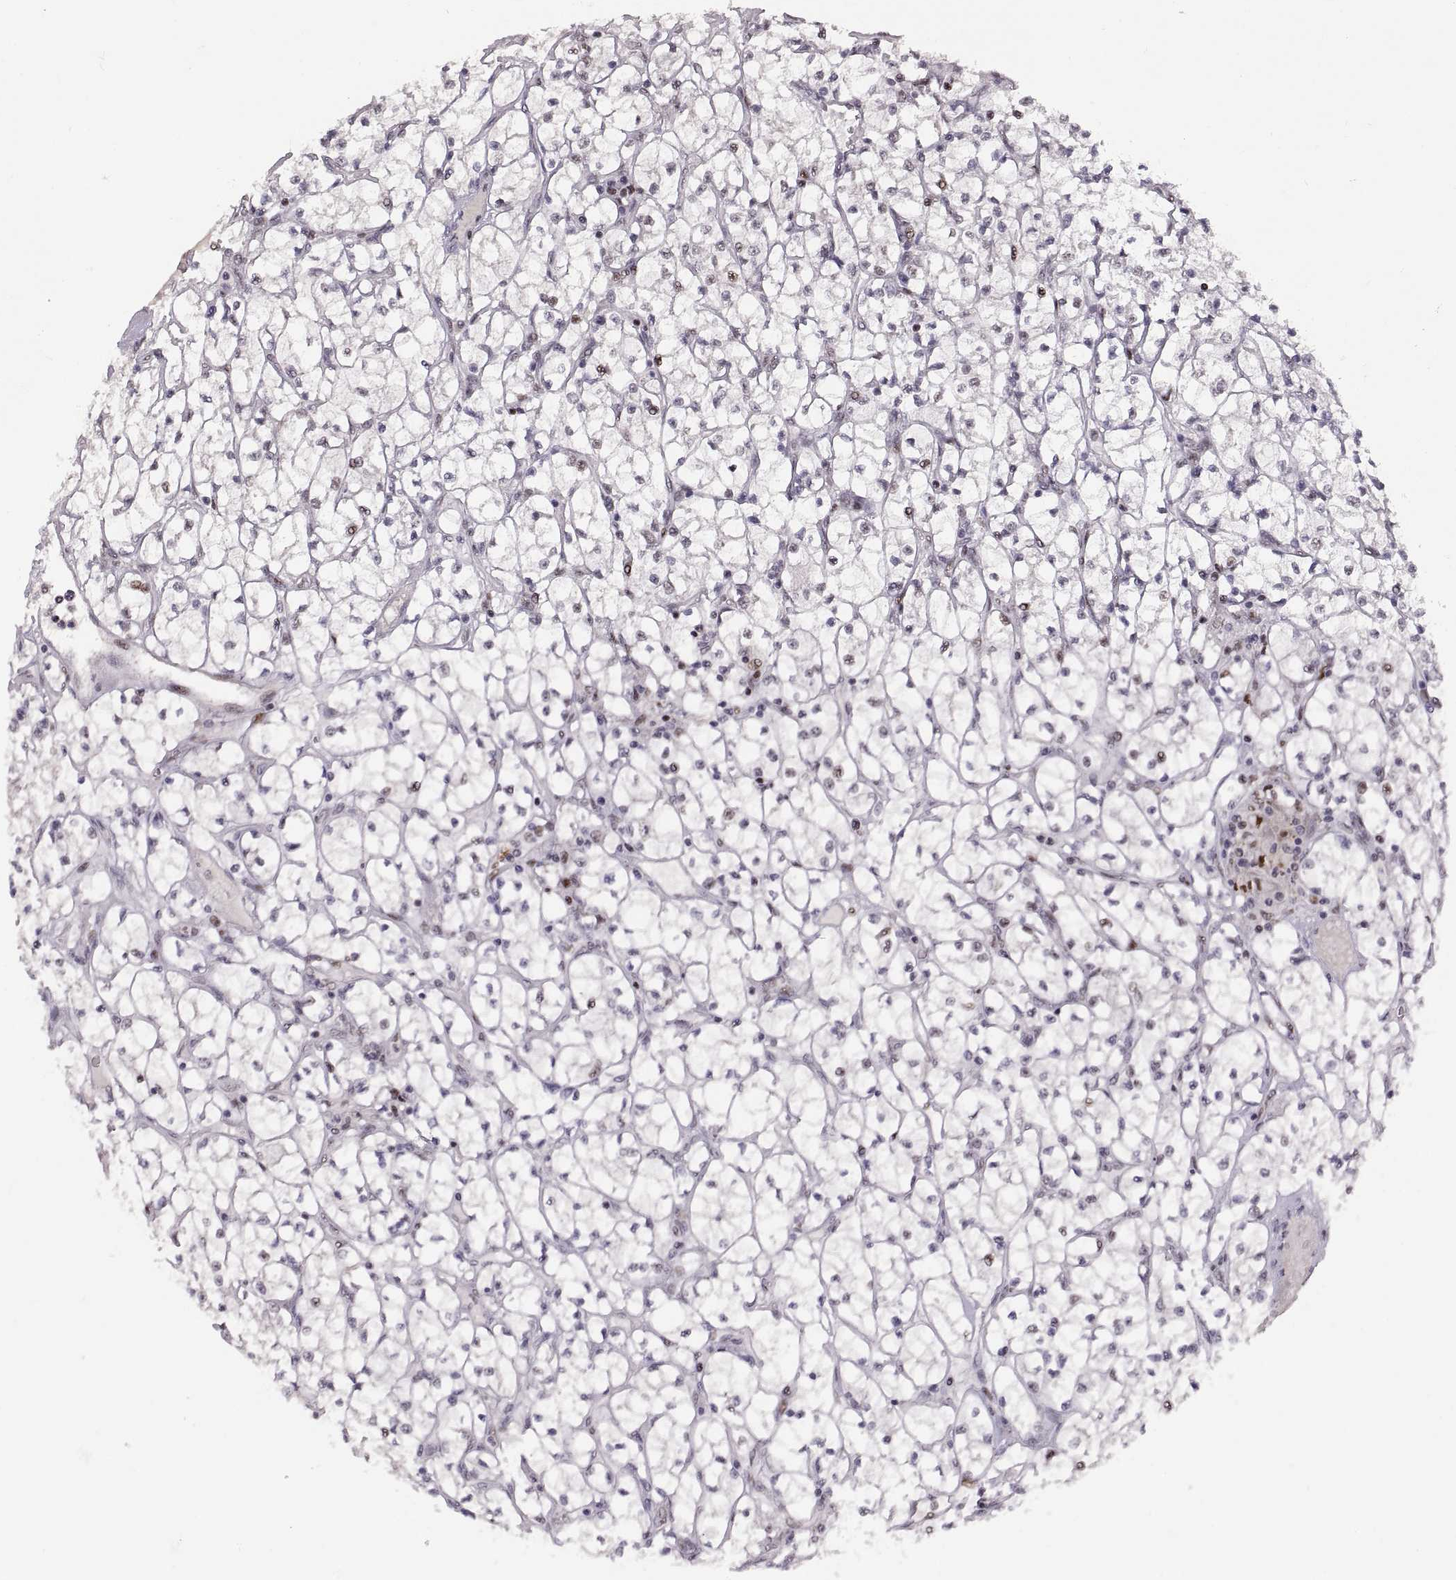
{"staining": {"intensity": "moderate", "quantity": "<25%", "location": "nuclear"}, "tissue": "renal cancer", "cell_type": "Tumor cells", "image_type": "cancer", "snomed": [{"axis": "morphology", "description": "Adenocarcinoma, NOS"}, {"axis": "topography", "description": "Kidney"}], "caption": "Protein expression analysis of renal adenocarcinoma reveals moderate nuclear expression in approximately <25% of tumor cells. Nuclei are stained in blue.", "gene": "SNAI1", "patient": {"sex": "female", "age": 64}}